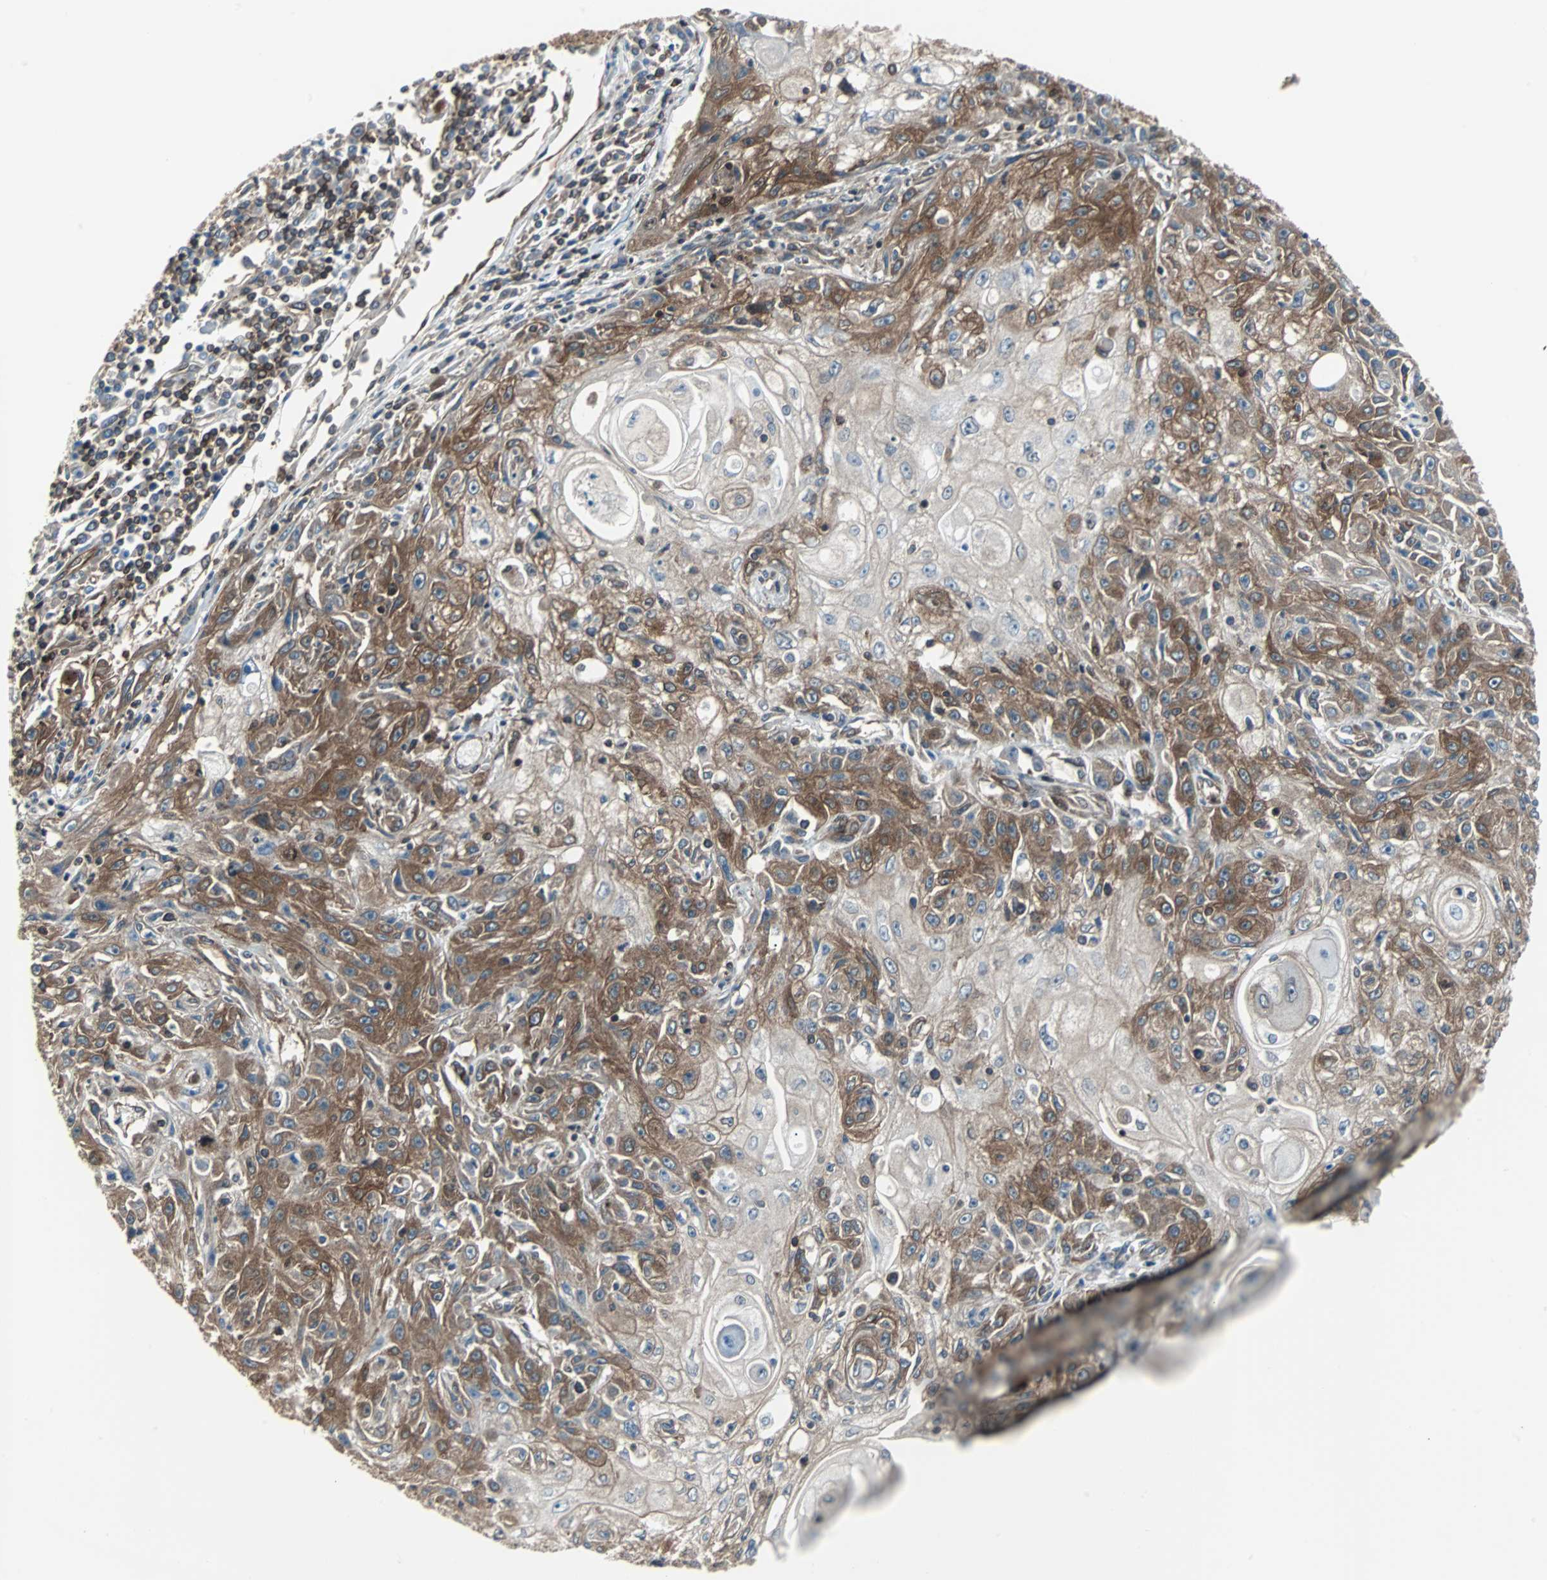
{"staining": {"intensity": "moderate", "quantity": ">75%", "location": "cytoplasmic/membranous"}, "tissue": "skin cancer", "cell_type": "Tumor cells", "image_type": "cancer", "snomed": [{"axis": "morphology", "description": "Squamous cell carcinoma, NOS"}, {"axis": "topography", "description": "Skin"}], "caption": "A photomicrograph showing moderate cytoplasmic/membranous positivity in approximately >75% of tumor cells in skin cancer, as visualized by brown immunohistochemical staining.", "gene": "RELA", "patient": {"sex": "male", "age": 75}}